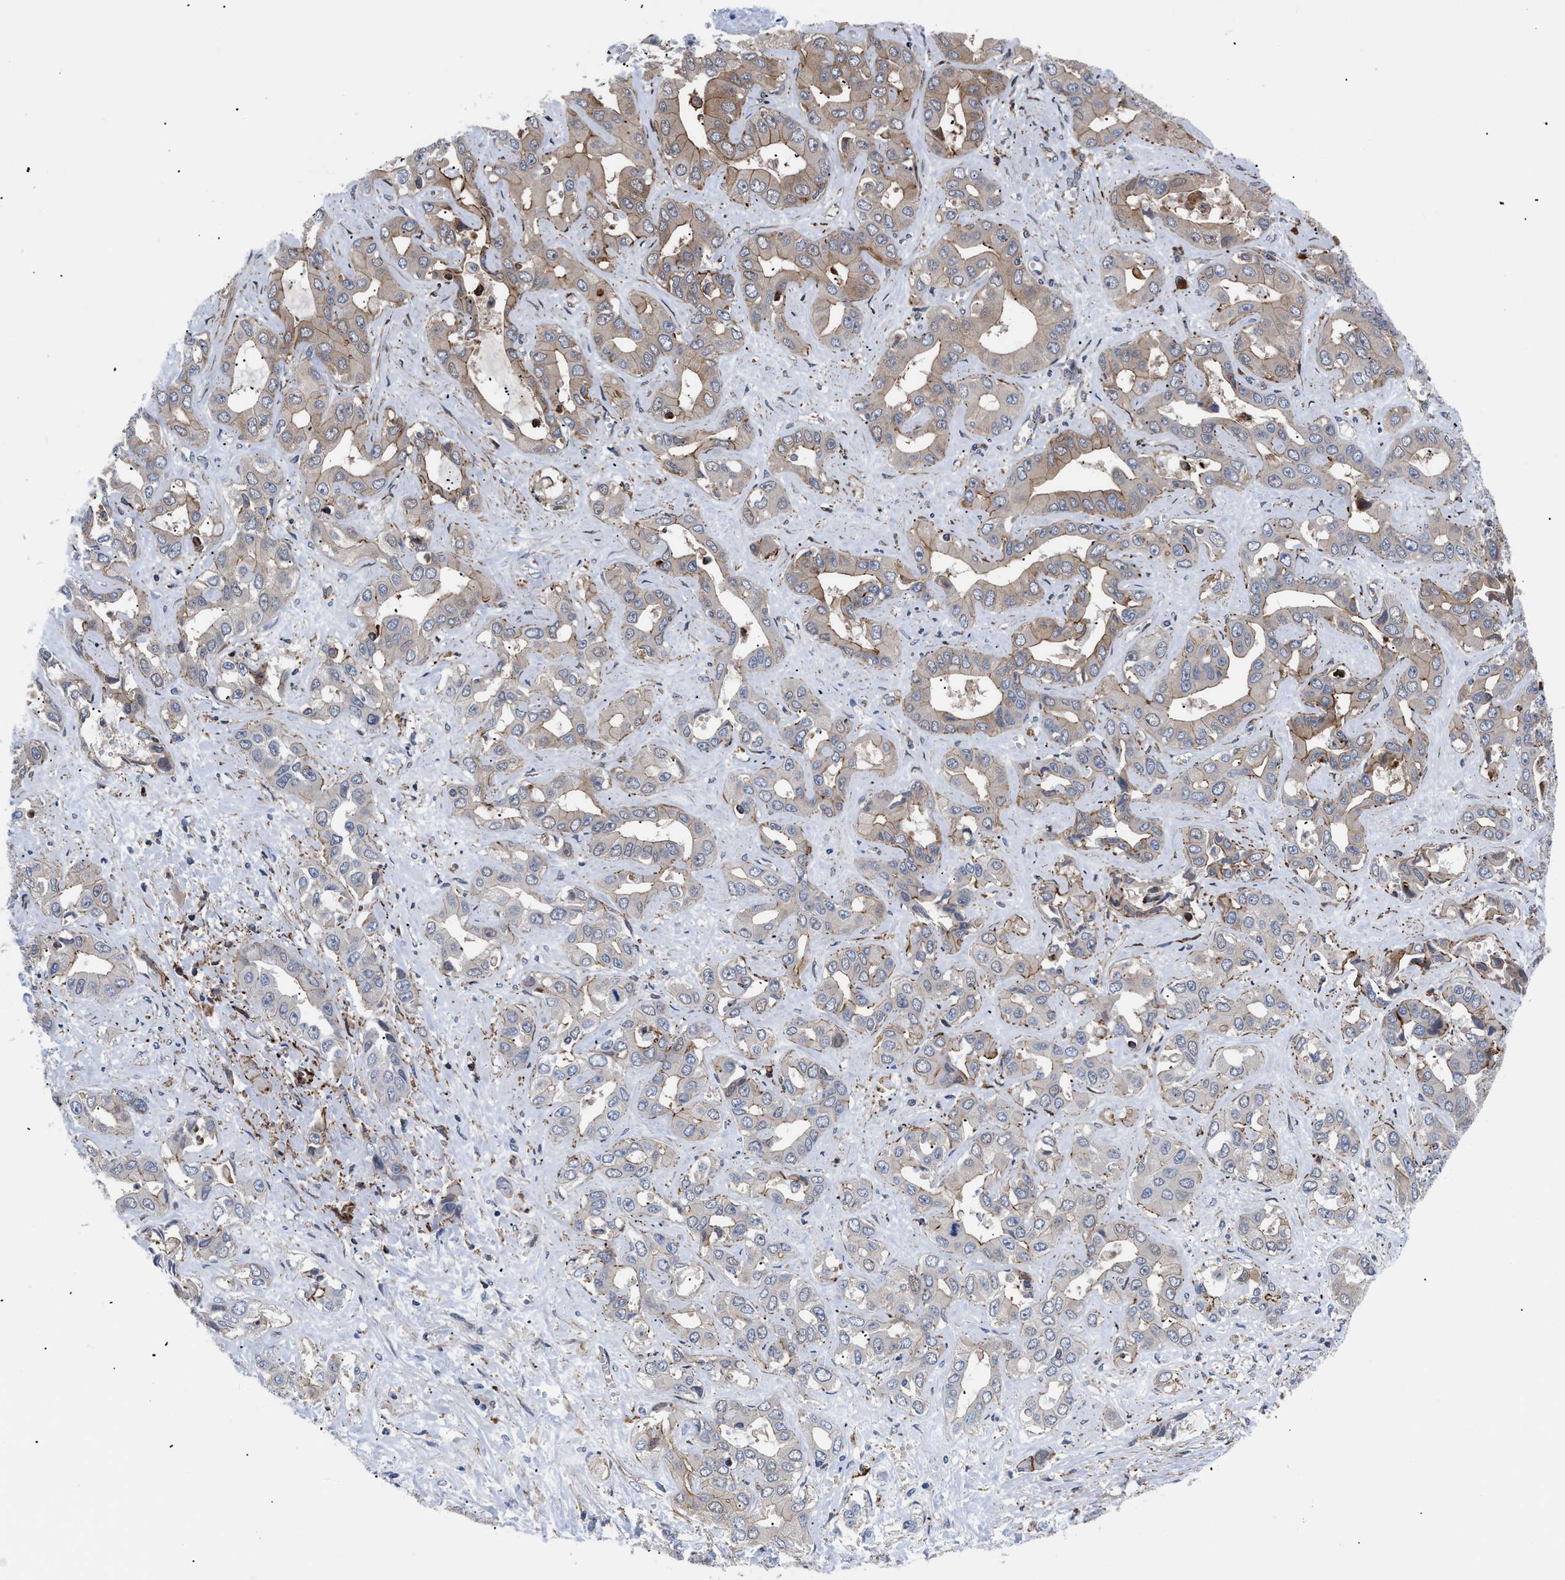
{"staining": {"intensity": "moderate", "quantity": "25%-75%", "location": "cytoplasmic/membranous"}, "tissue": "liver cancer", "cell_type": "Tumor cells", "image_type": "cancer", "snomed": [{"axis": "morphology", "description": "Cholangiocarcinoma"}, {"axis": "topography", "description": "Liver"}], "caption": "Protein staining of liver cancer tissue reveals moderate cytoplasmic/membranous positivity in about 25%-75% of tumor cells.", "gene": "SPAST", "patient": {"sex": "female", "age": 52}}